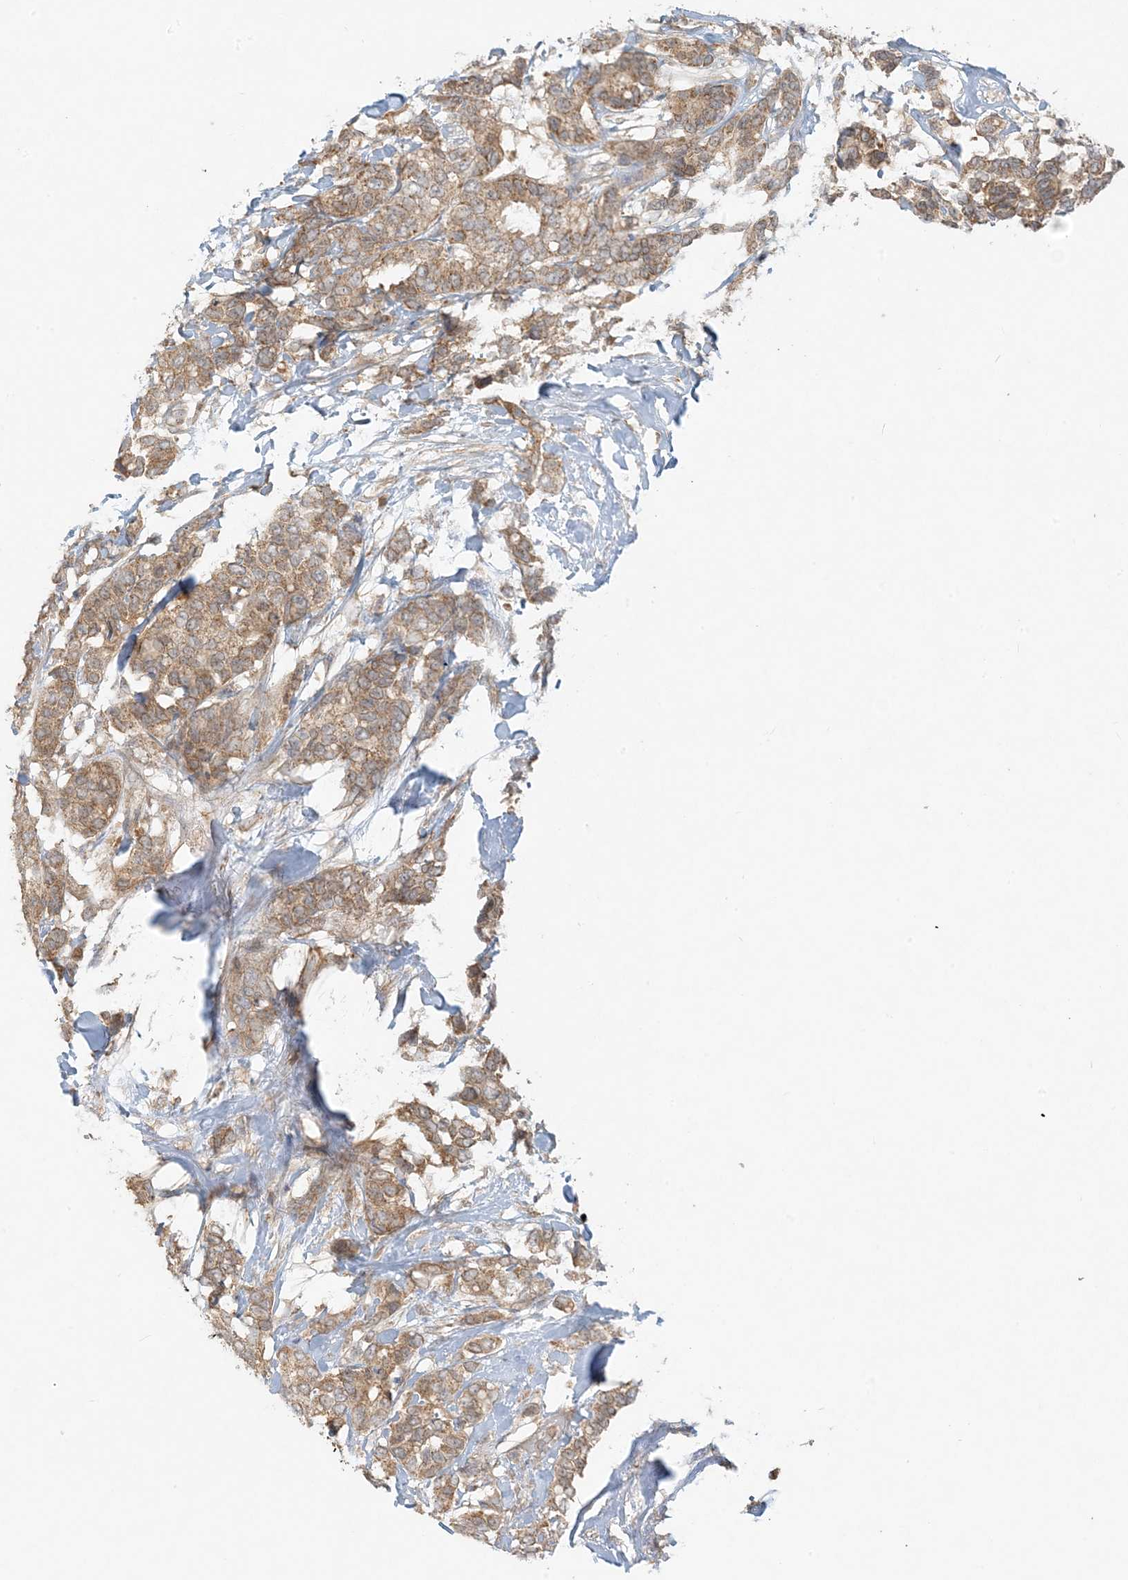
{"staining": {"intensity": "moderate", "quantity": ">75%", "location": "cytoplasmic/membranous"}, "tissue": "breast cancer", "cell_type": "Tumor cells", "image_type": "cancer", "snomed": [{"axis": "morphology", "description": "Duct carcinoma"}, {"axis": "topography", "description": "Breast"}], "caption": "Brown immunohistochemical staining in human breast cancer (intraductal carcinoma) shows moderate cytoplasmic/membranous expression in approximately >75% of tumor cells.", "gene": "MCOLN1", "patient": {"sex": "female", "age": 87}}